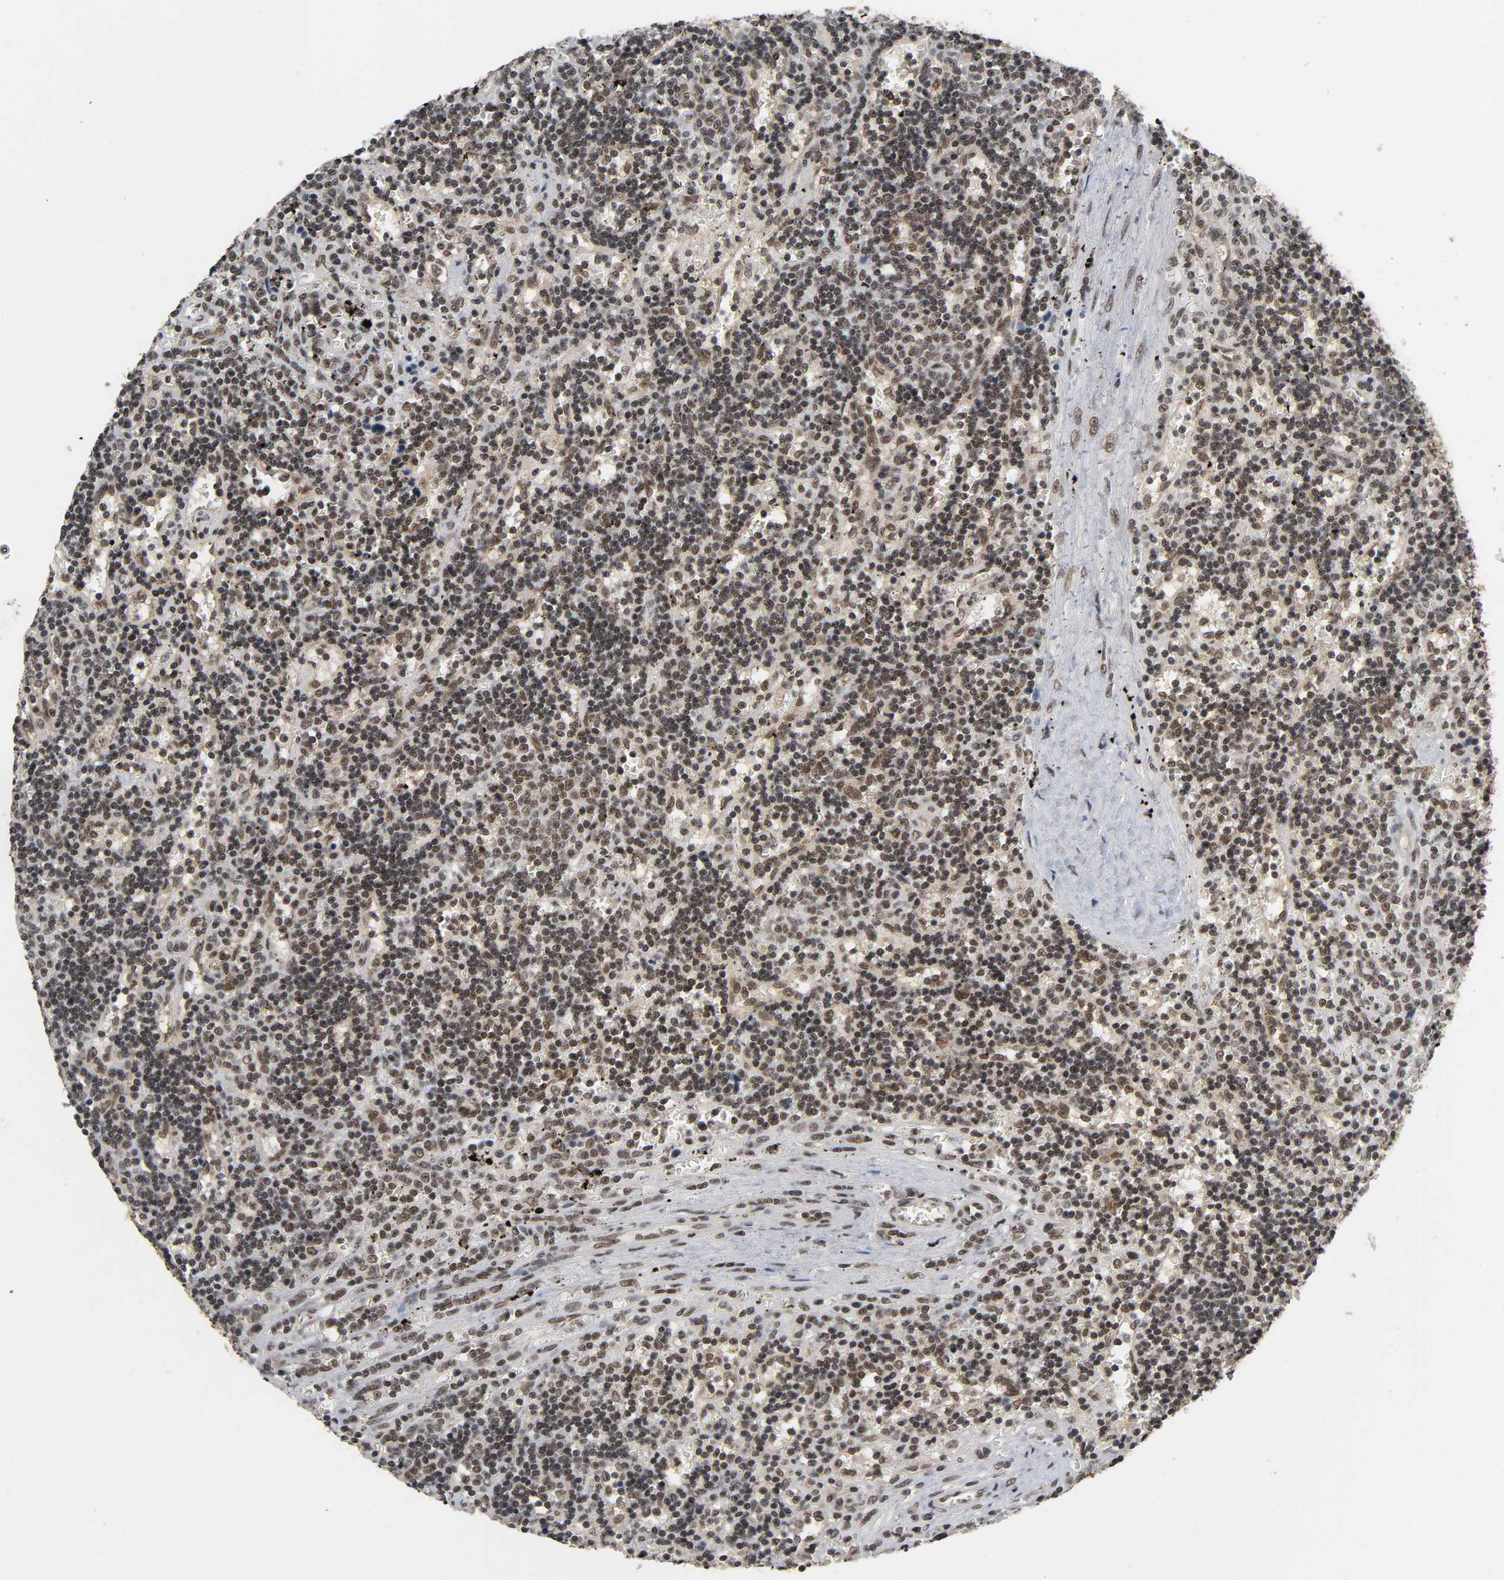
{"staining": {"intensity": "moderate", "quantity": "25%-75%", "location": "cytoplasmic/membranous,nuclear"}, "tissue": "lymphoma", "cell_type": "Tumor cells", "image_type": "cancer", "snomed": [{"axis": "morphology", "description": "Malignant lymphoma, non-Hodgkin's type, Low grade"}, {"axis": "topography", "description": "Spleen"}], "caption": "About 25%-75% of tumor cells in low-grade malignant lymphoma, non-Hodgkin's type demonstrate moderate cytoplasmic/membranous and nuclear protein positivity as visualized by brown immunohistochemical staining.", "gene": "ZNF384", "patient": {"sex": "male", "age": 60}}